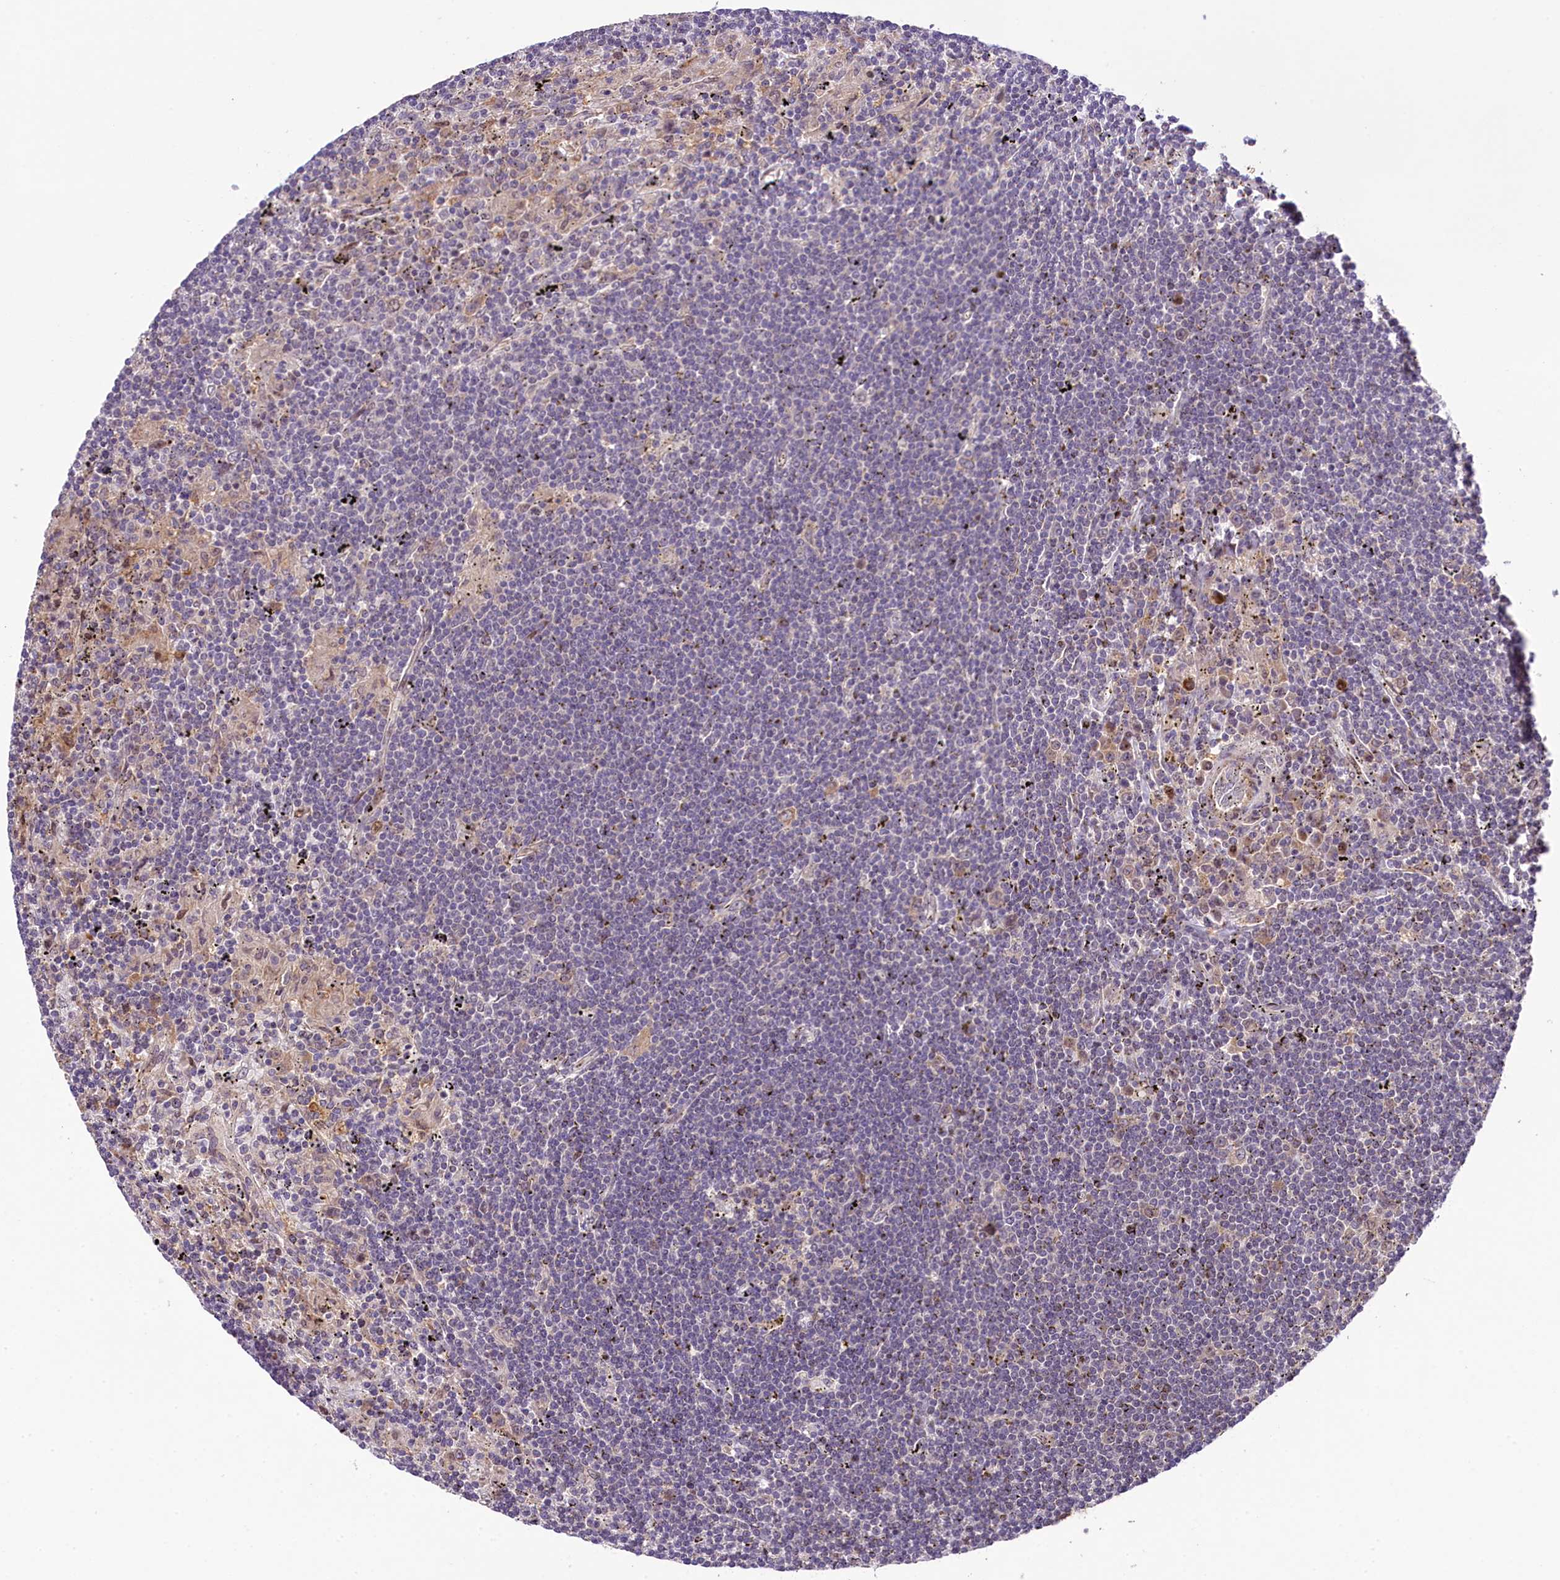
{"staining": {"intensity": "negative", "quantity": "none", "location": "none"}, "tissue": "lymphoma", "cell_type": "Tumor cells", "image_type": "cancer", "snomed": [{"axis": "morphology", "description": "Malignant lymphoma, non-Hodgkin's type, Low grade"}, {"axis": "topography", "description": "Spleen"}], "caption": "This micrograph is of low-grade malignant lymphoma, non-Hodgkin's type stained with immunohistochemistry to label a protein in brown with the nuclei are counter-stained blue. There is no positivity in tumor cells.", "gene": "RBBP8", "patient": {"sex": "male", "age": 76}}